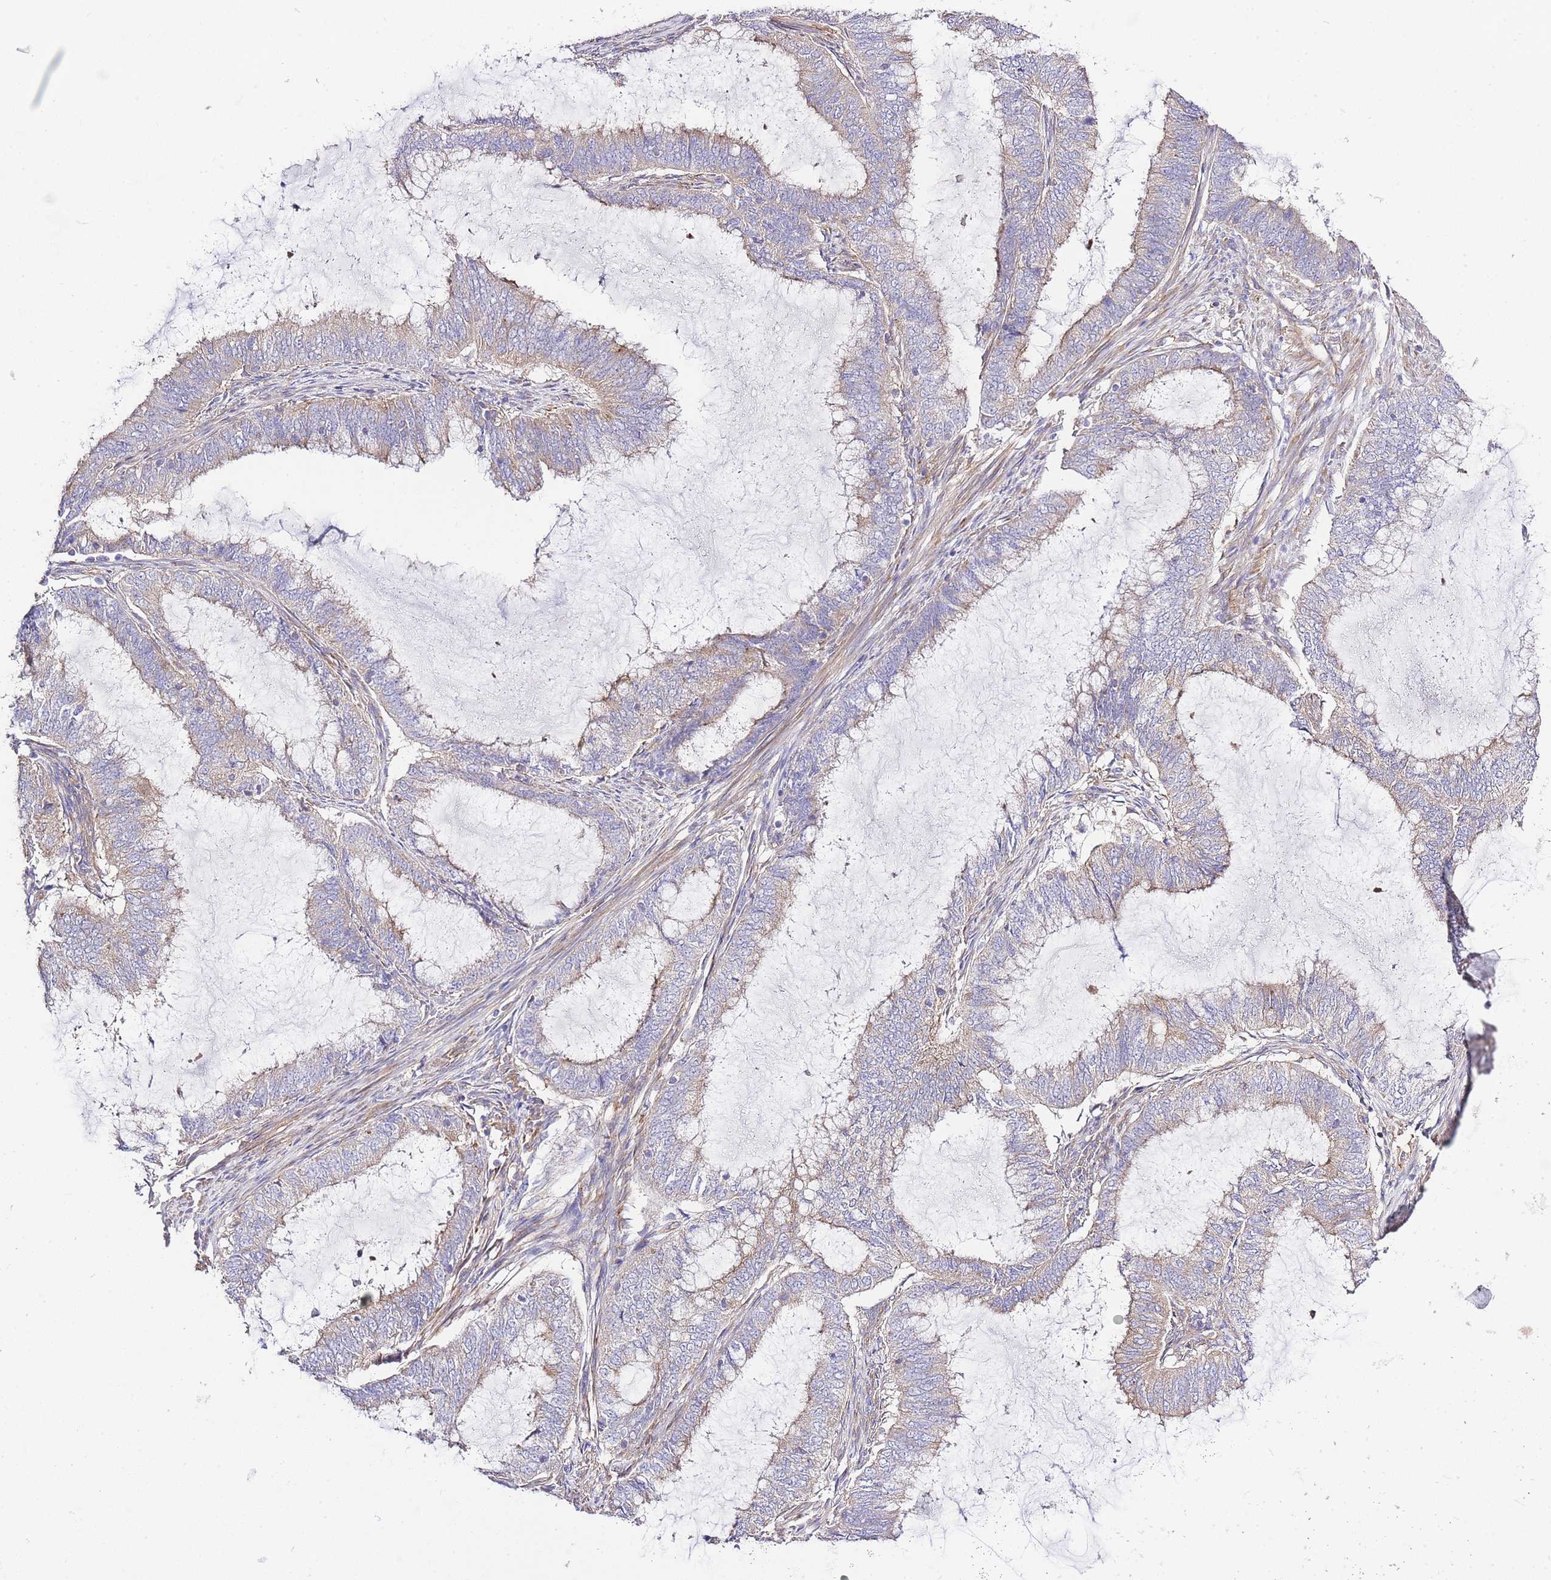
{"staining": {"intensity": "weak", "quantity": "25%-75%", "location": "cytoplasmic/membranous"}, "tissue": "endometrial cancer", "cell_type": "Tumor cells", "image_type": "cancer", "snomed": [{"axis": "morphology", "description": "Adenocarcinoma, NOS"}, {"axis": "topography", "description": "Endometrium"}], "caption": "Immunohistochemistry staining of endometrial adenocarcinoma, which exhibits low levels of weak cytoplasmic/membranous expression in approximately 25%-75% of tumor cells indicating weak cytoplasmic/membranous protein staining. The staining was performed using DAB (3,3'-diaminobenzidine) (brown) for protein detection and nuclei were counterstained in hematoxylin (blue).", "gene": "INSYN2B", "patient": {"sex": "female", "age": 51}}